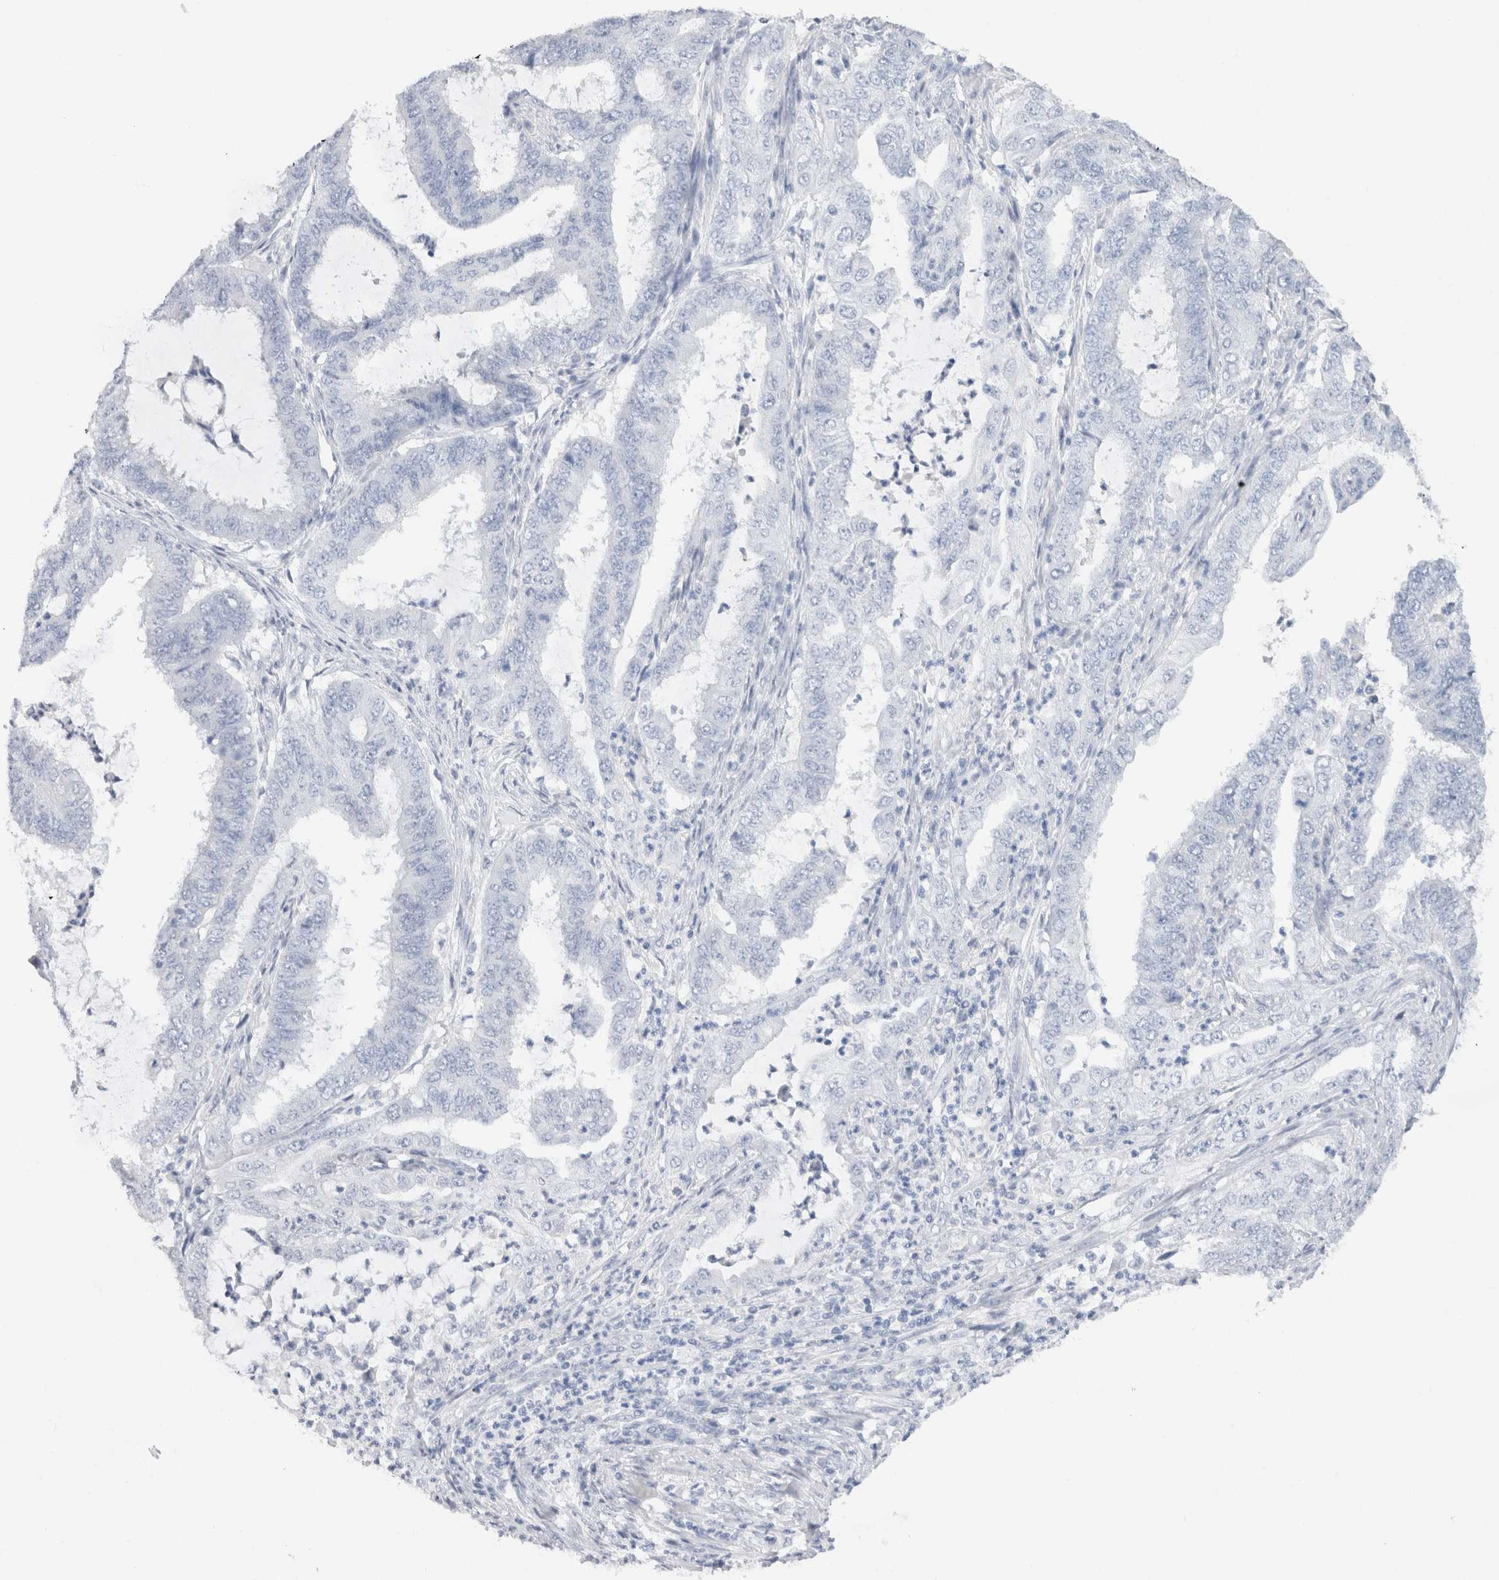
{"staining": {"intensity": "negative", "quantity": "none", "location": "none"}, "tissue": "endometrial cancer", "cell_type": "Tumor cells", "image_type": "cancer", "snomed": [{"axis": "morphology", "description": "Adenocarcinoma, NOS"}, {"axis": "topography", "description": "Endometrium"}], "caption": "This is an immunohistochemistry (IHC) photomicrograph of adenocarcinoma (endometrial). There is no positivity in tumor cells.", "gene": "C9orf50", "patient": {"sex": "female", "age": 51}}